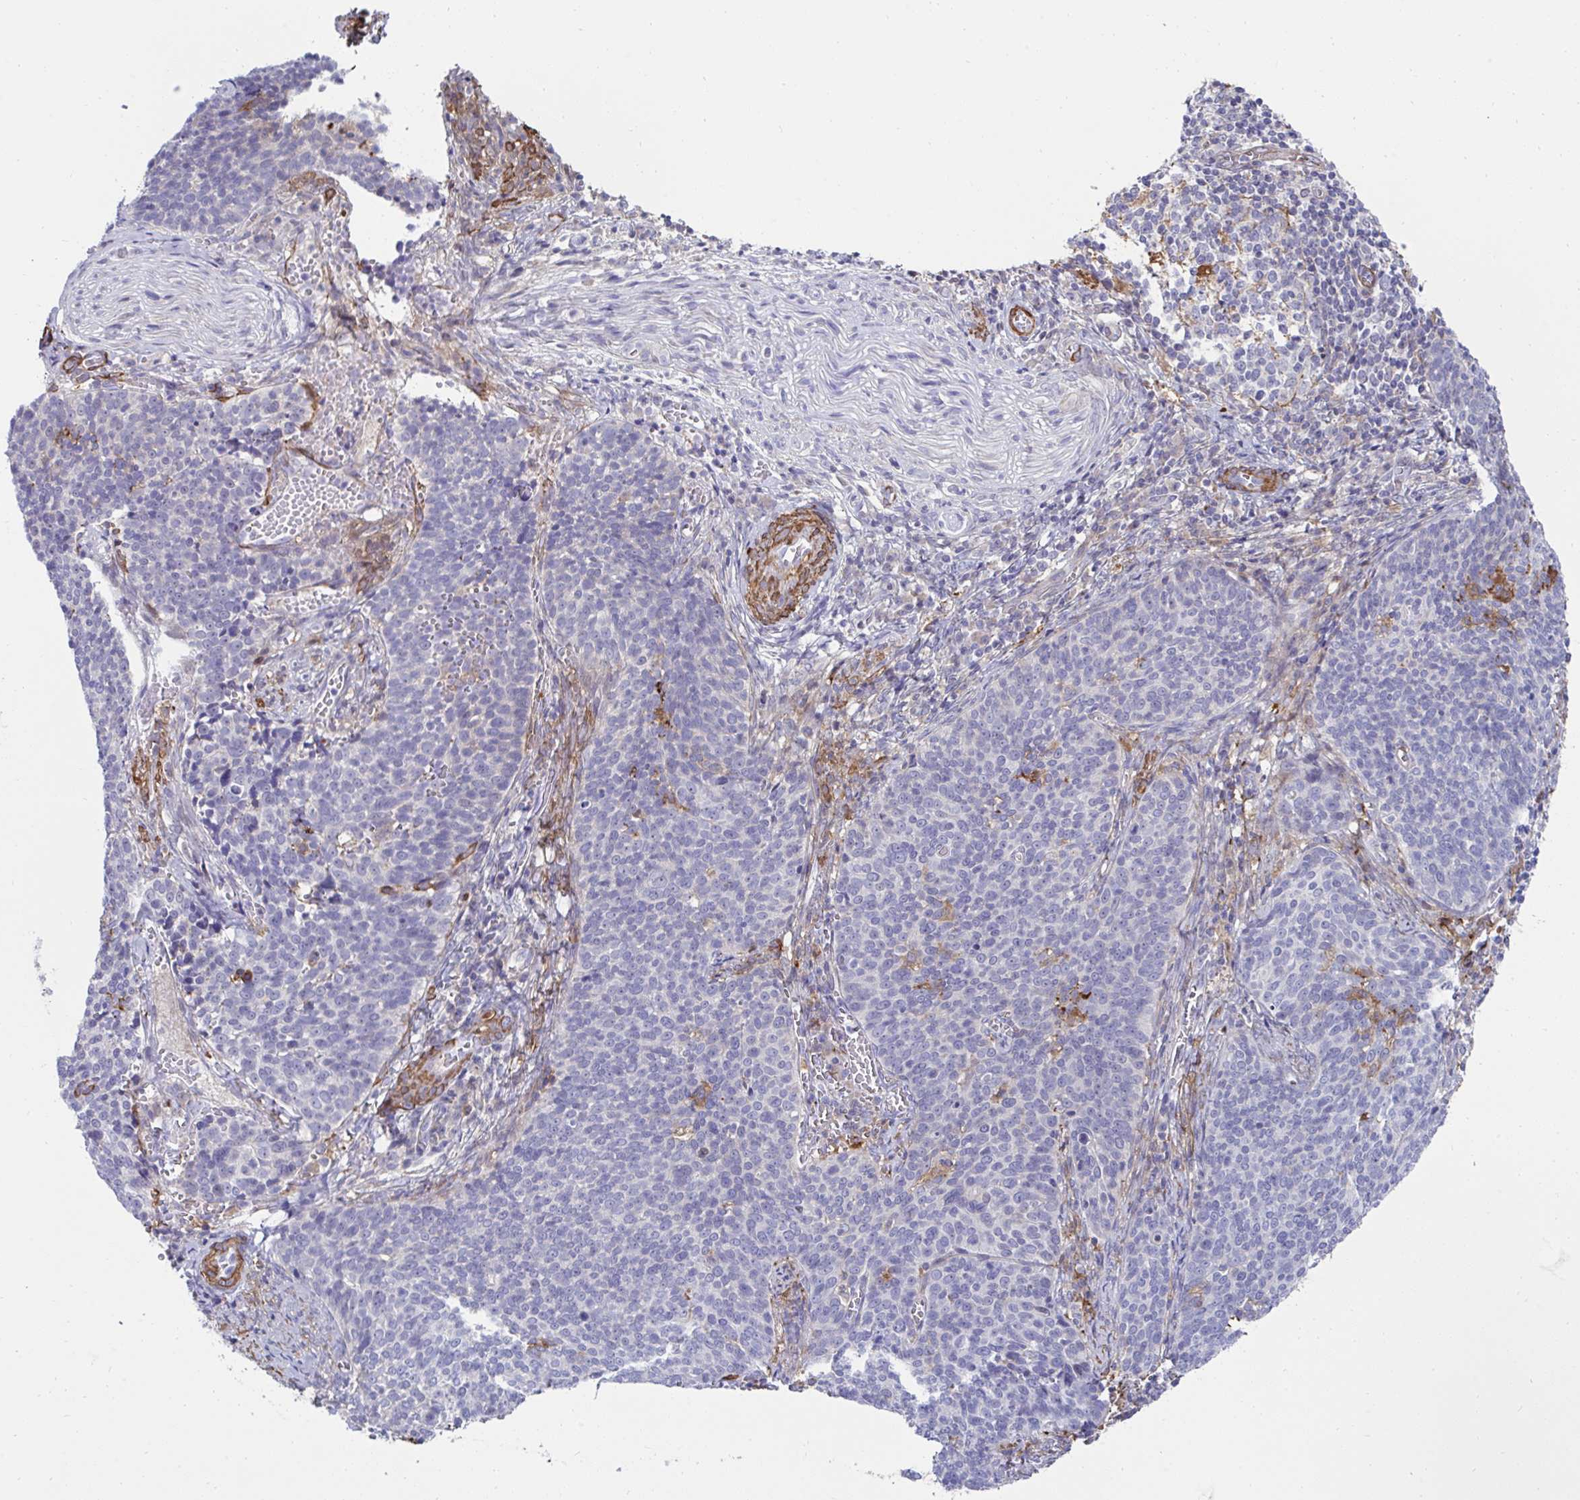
{"staining": {"intensity": "negative", "quantity": "none", "location": "none"}, "tissue": "cervical cancer", "cell_type": "Tumor cells", "image_type": "cancer", "snomed": [{"axis": "morphology", "description": "Normal tissue, NOS"}, {"axis": "morphology", "description": "Squamous cell carcinoma, NOS"}, {"axis": "topography", "description": "Cervix"}], "caption": "Photomicrograph shows no significant protein positivity in tumor cells of cervical squamous cell carcinoma. (DAB immunohistochemistry (IHC), high magnification).", "gene": "FBXL13", "patient": {"sex": "female", "age": 39}}